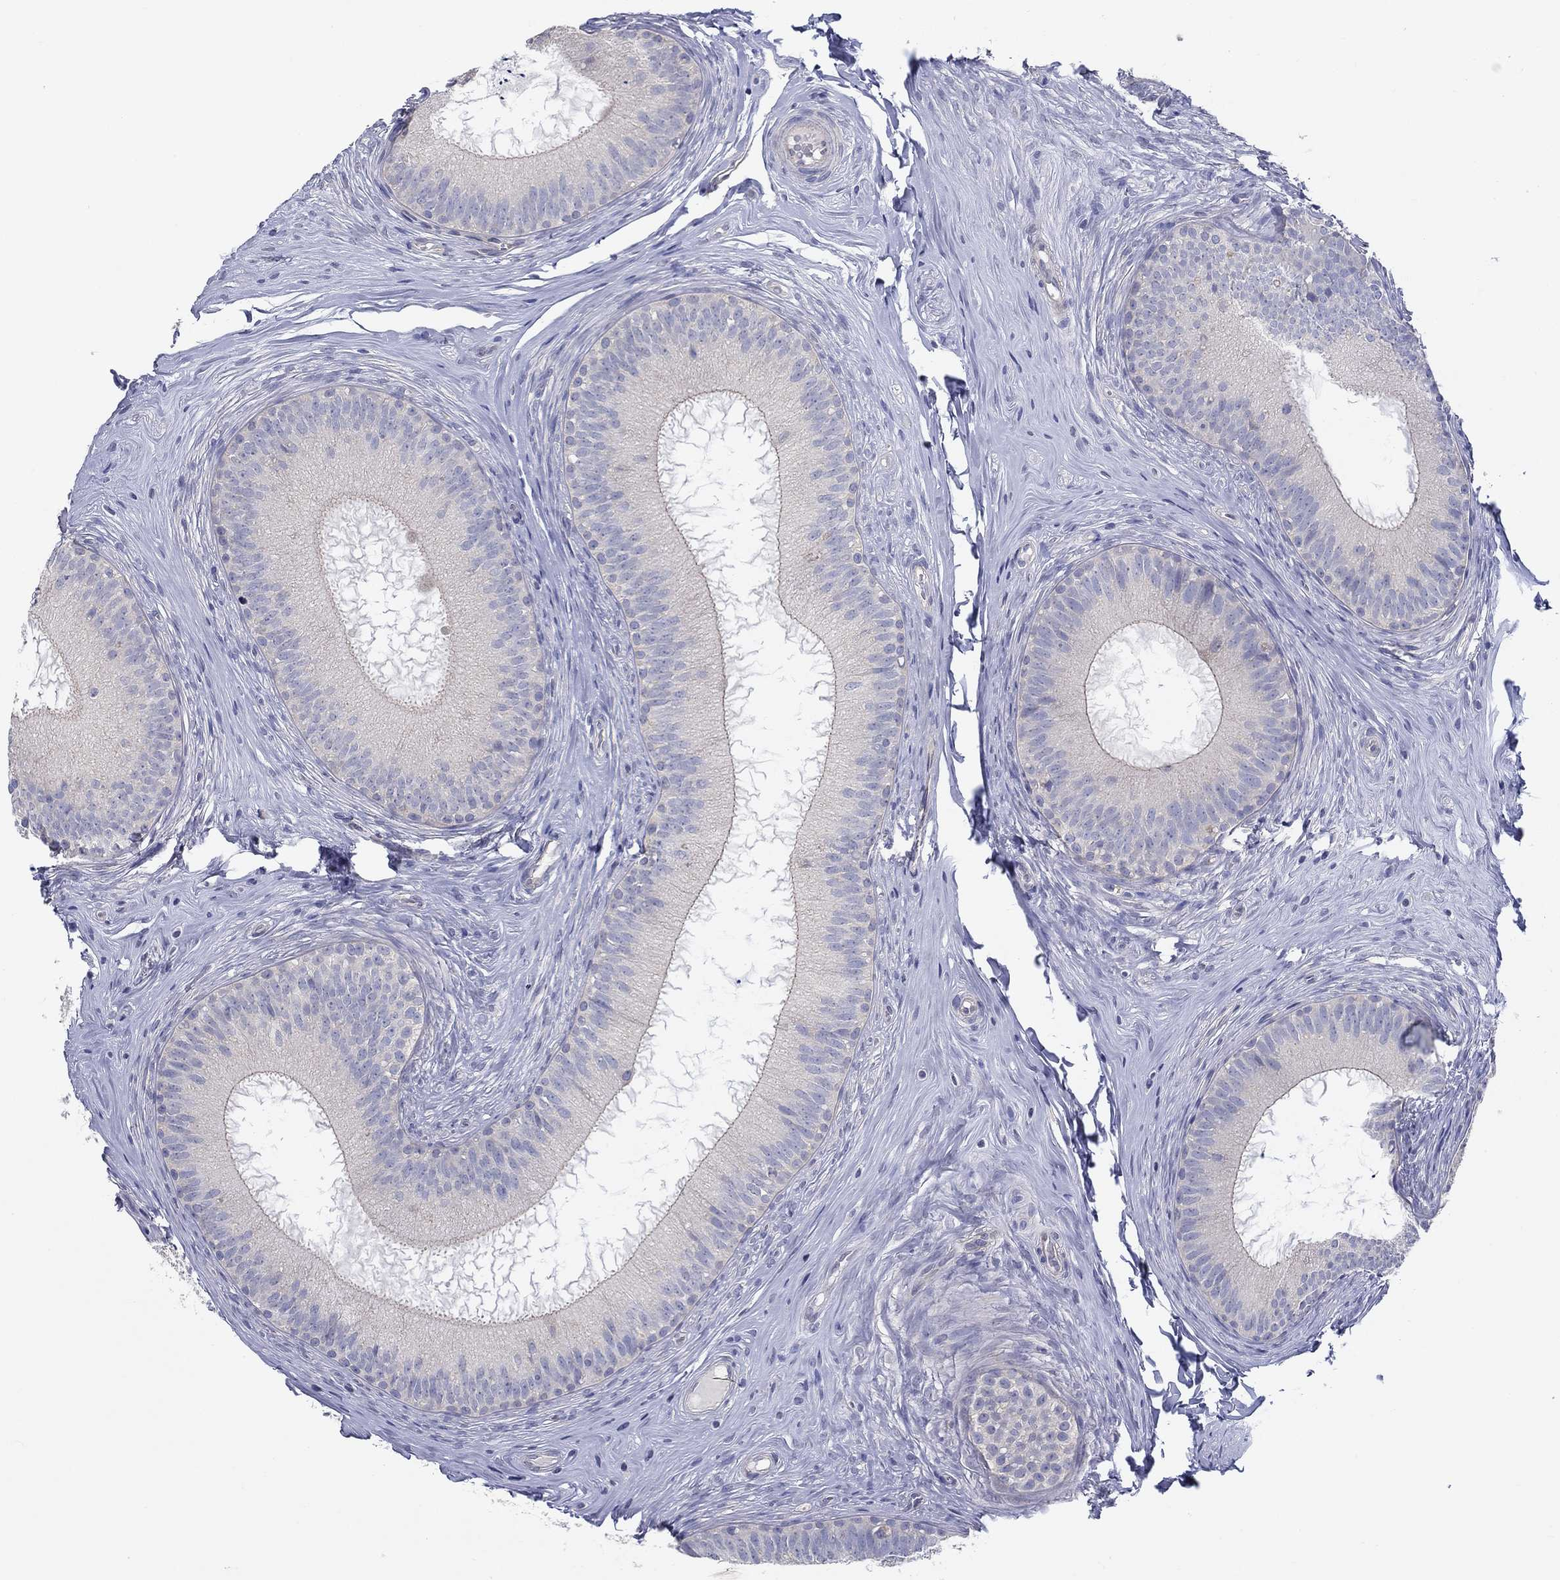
{"staining": {"intensity": "negative", "quantity": "none", "location": "none"}, "tissue": "epididymis", "cell_type": "Glandular cells", "image_type": "normal", "snomed": [{"axis": "morphology", "description": "Normal tissue, NOS"}, {"axis": "morphology", "description": "Carcinoma, Embryonal, NOS"}, {"axis": "topography", "description": "Testis"}, {"axis": "topography", "description": "Epididymis"}], "caption": "This micrograph is of benign epididymis stained with immunohistochemistry to label a protein in brown with the nuclei are counter-stained blue. There is no expression in glandular cells.", "gene": "ERMP1", "patient": {"sex": "male", "age": 24}}